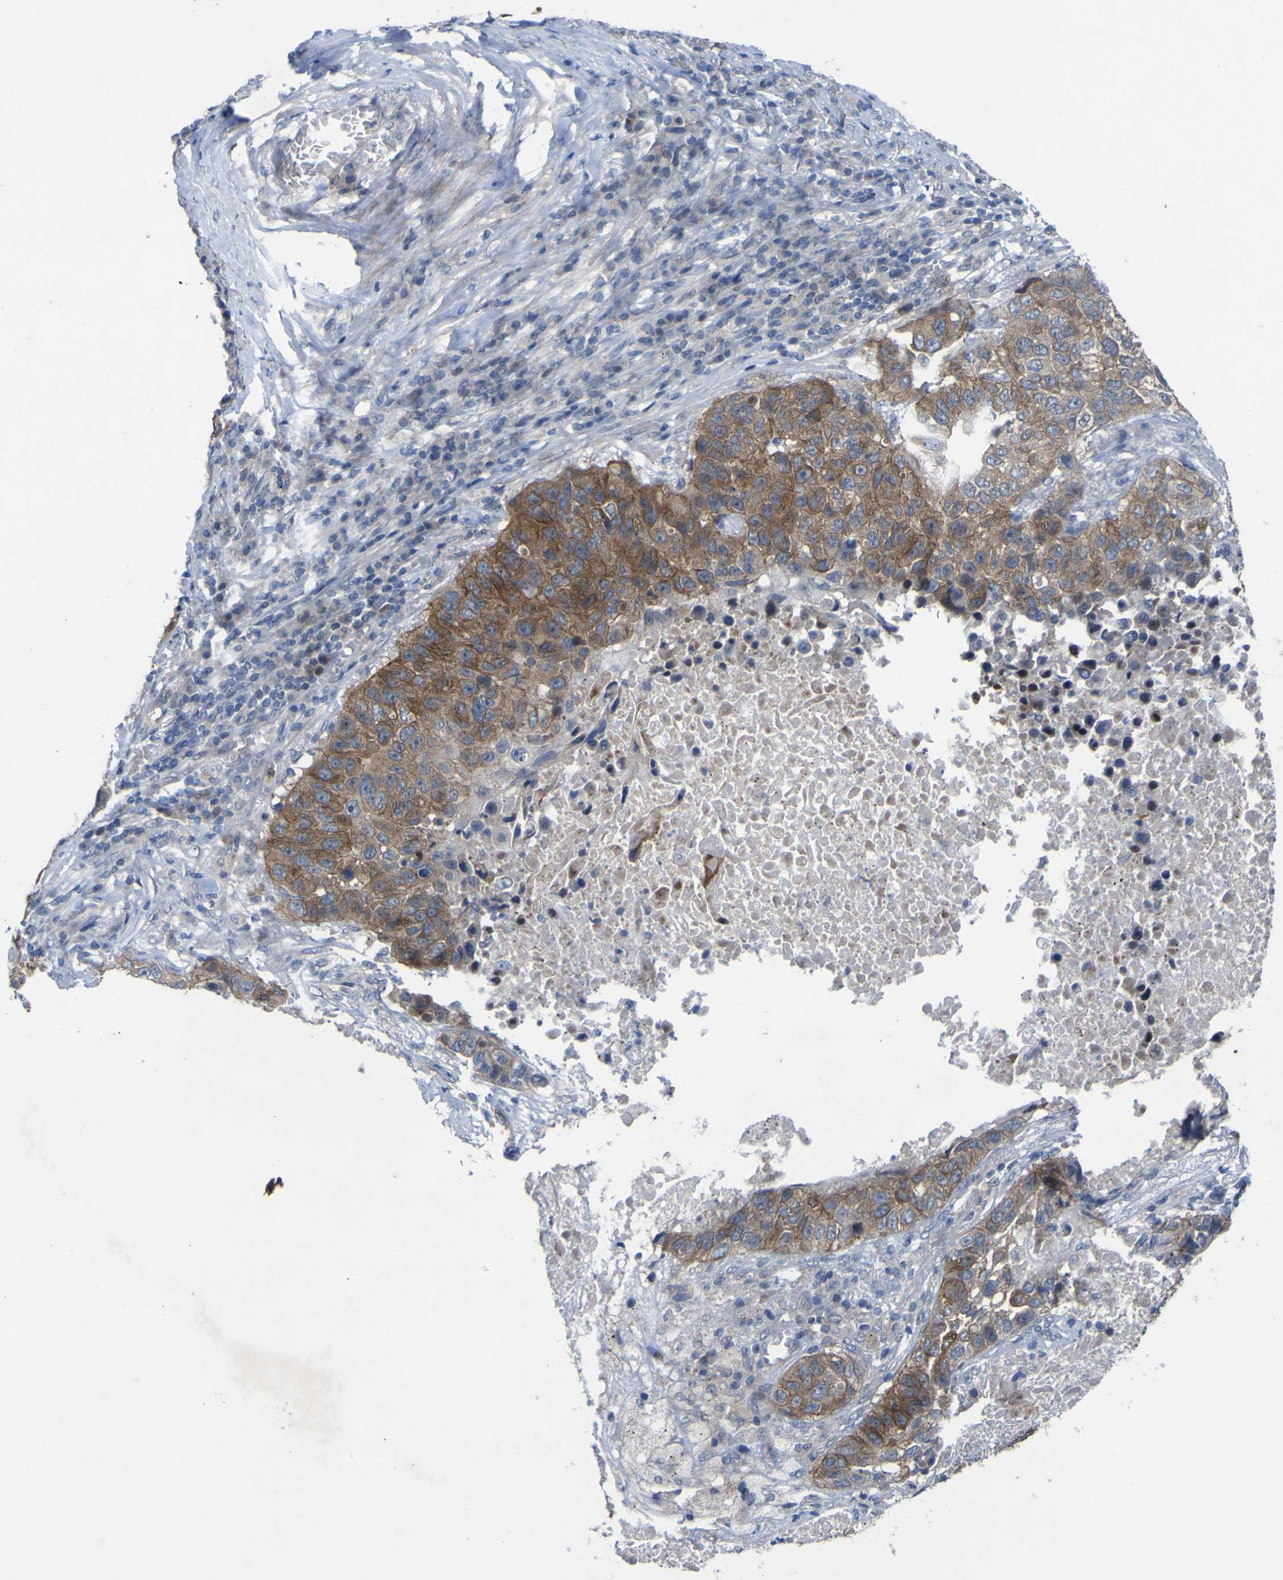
{"staining": {"intensity": "moderate", "quantity": ">75%", "location": "cytoplasmic/membranous"}, "tissue": "lung cancer", "cell_type": "Tumor cells", "image_type": "cancer", "snomed": [{"axis": "morphology", "description": "Squamous cell carcinoma, NOS"}, {"axis": "topography", "description": "Lung"}], "caption": "The immunohistochemical stain labels moderate cytoplasmic/membranous positivity in tumor cells of lung squamous cell carcinoma tissue. (IHC, brightfield microscopy, high magnification).", "gene": "NAV1", "patient": {"sex": "male", "age": 57}}